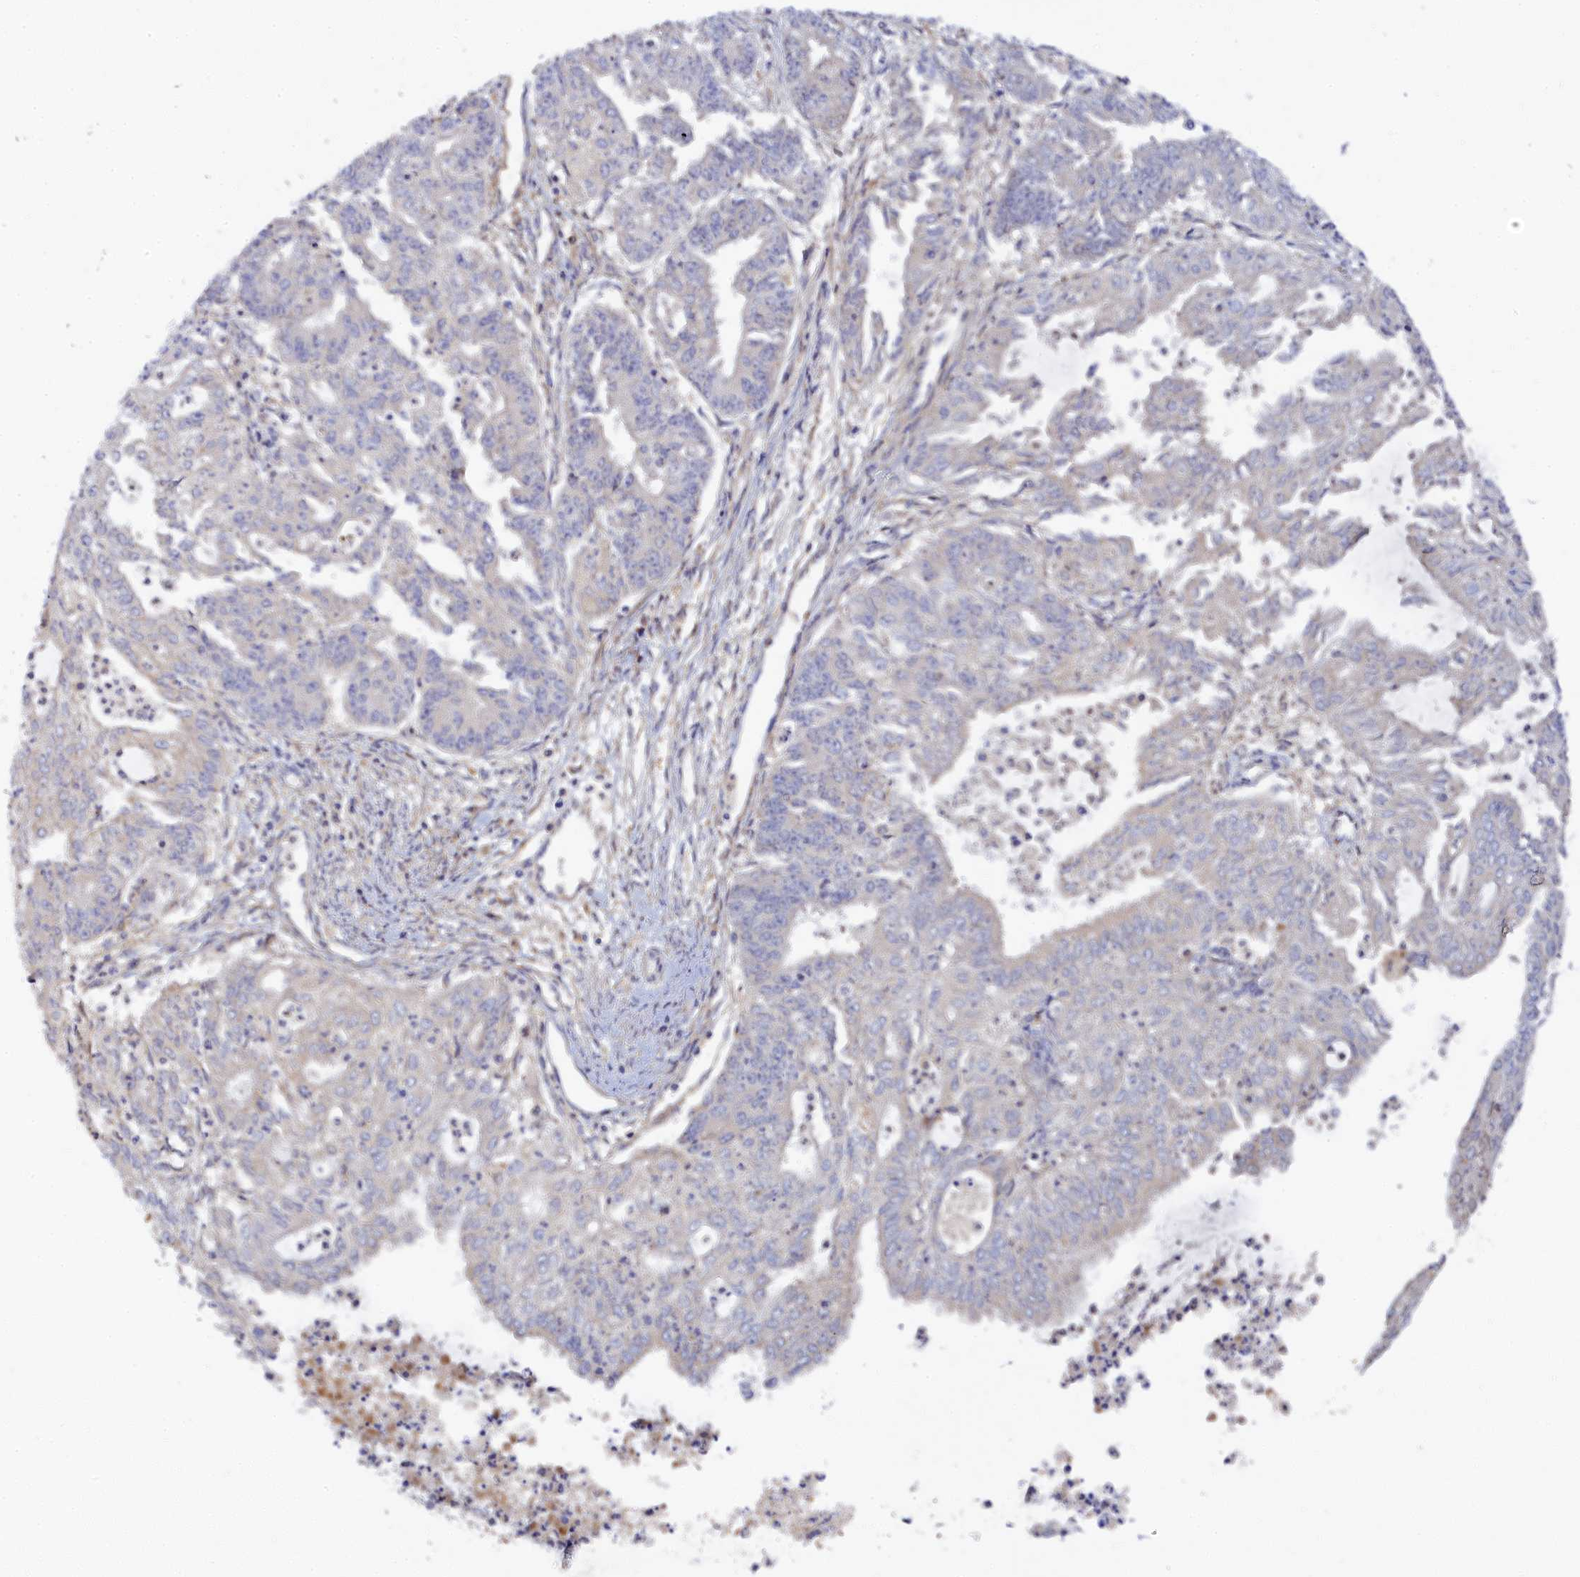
{"staining": {"intensity": "negative", "quantity": "none", "location": "none"}, "tissue": "endometrial cancer", "cell_type": "Tumor cells", "image_type": "cancer", "snomed": [{"axis": "morphology", "description": "Adenocarcinoma, NOS"}, {"axis": "topography", "description": "Endometrium"}], "caption": "Micrograph shows no significant protein expression in tumor cells of endometrial cancer. (DAB (3,3'-diaminobenzidine) immunohistochemistry, high magnification).", "gene": "SPATA5L1", "patient": {"sex": "female", "age": 73}}